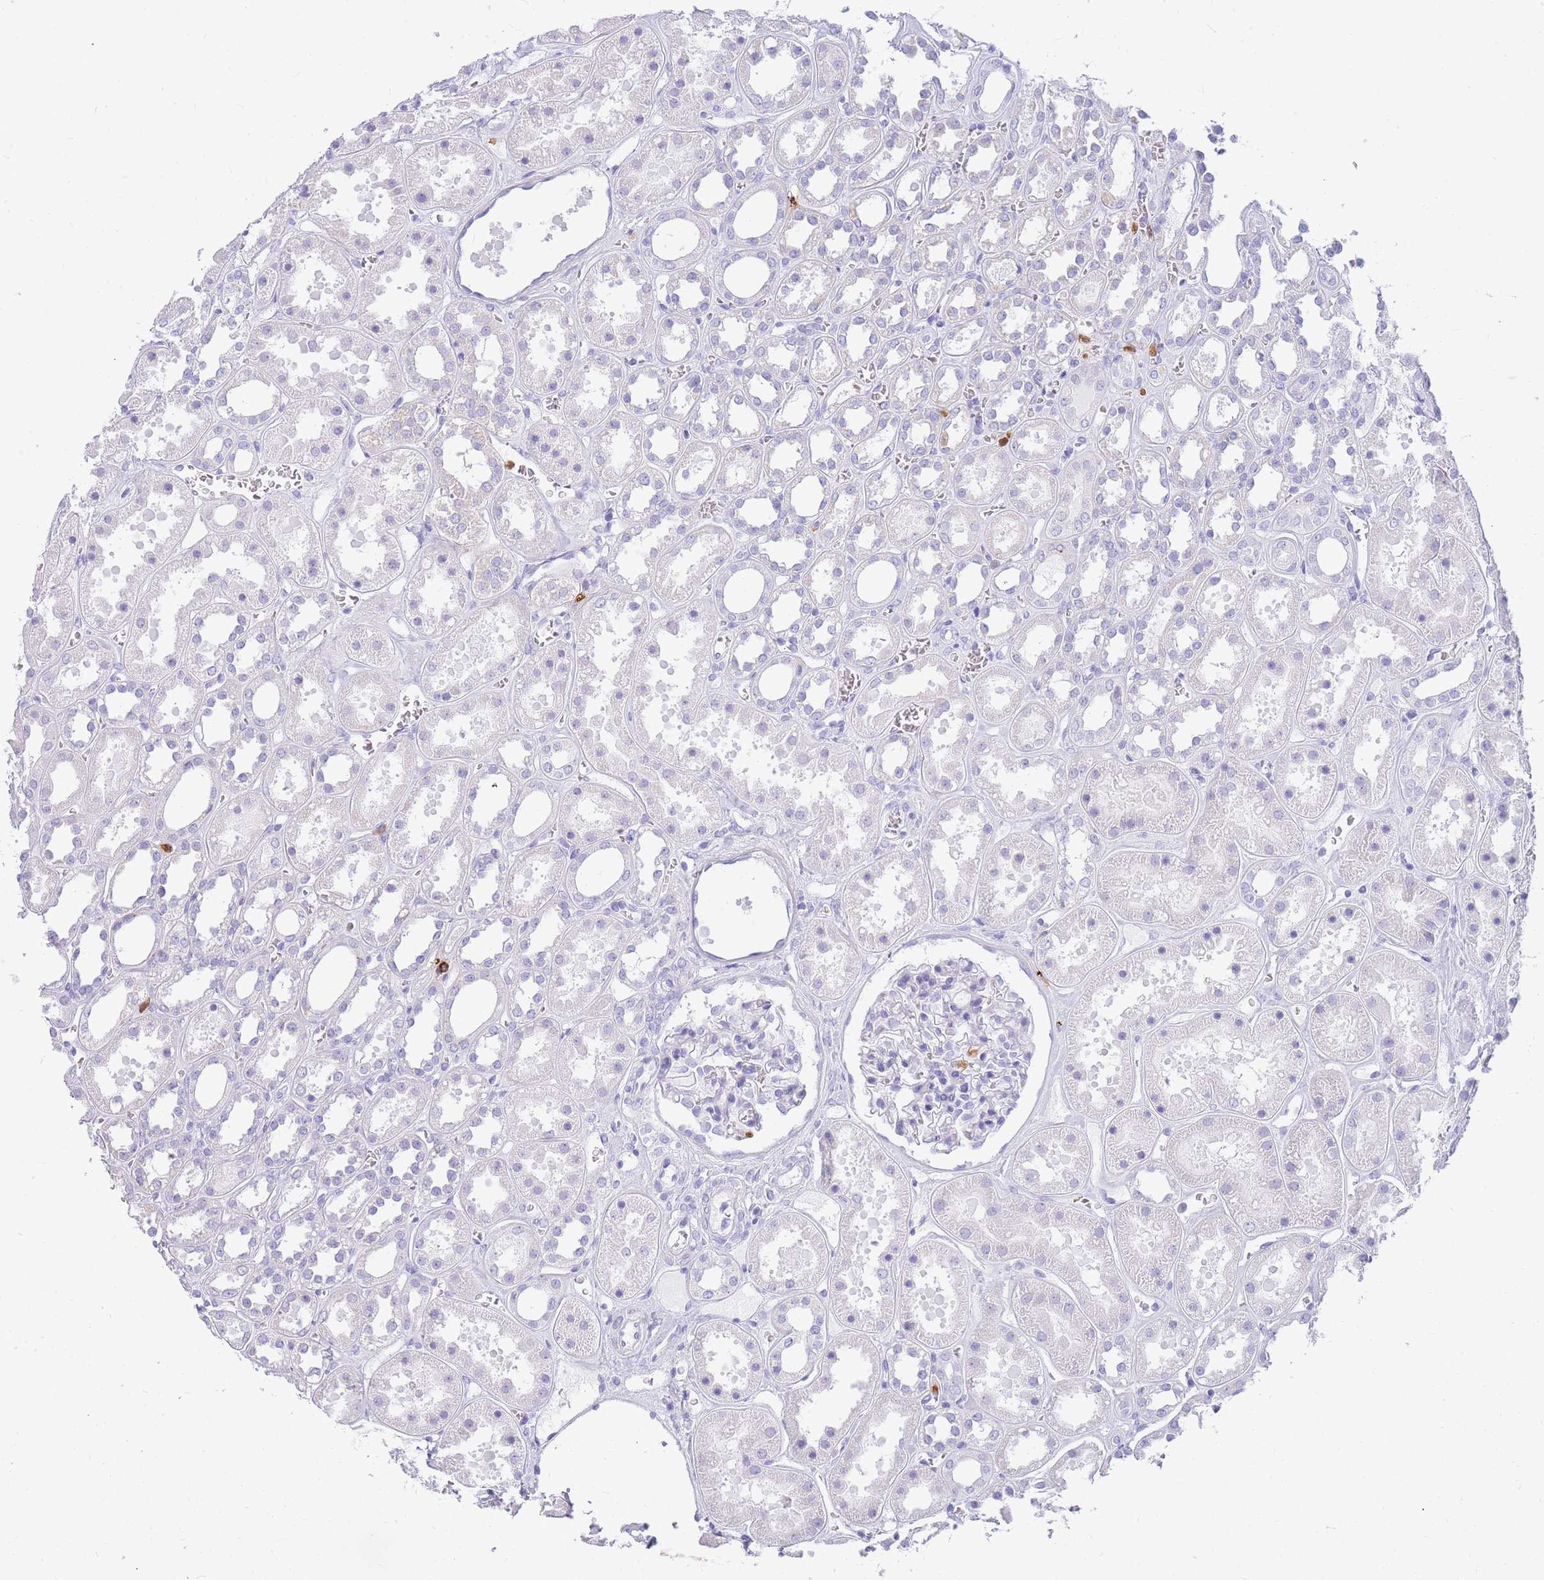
{"staining": {"intensity": "negative", "quantity": "none", "location": "none"}, "tissue": "kidney", "cell_type": "Cells in glomeruli", "image_type": "normal", "snomed": [{"axis": "morphology", "description": "Normal tissue, NOS"}, {"axis": "topography", "description": "Kidney"}], "caption": "Human kidney stained for a protein using IHC reveals no staining in cells in glomeruli.", "gene": "TPSAB1", "patient": {"sex": "female", "age": 41}}